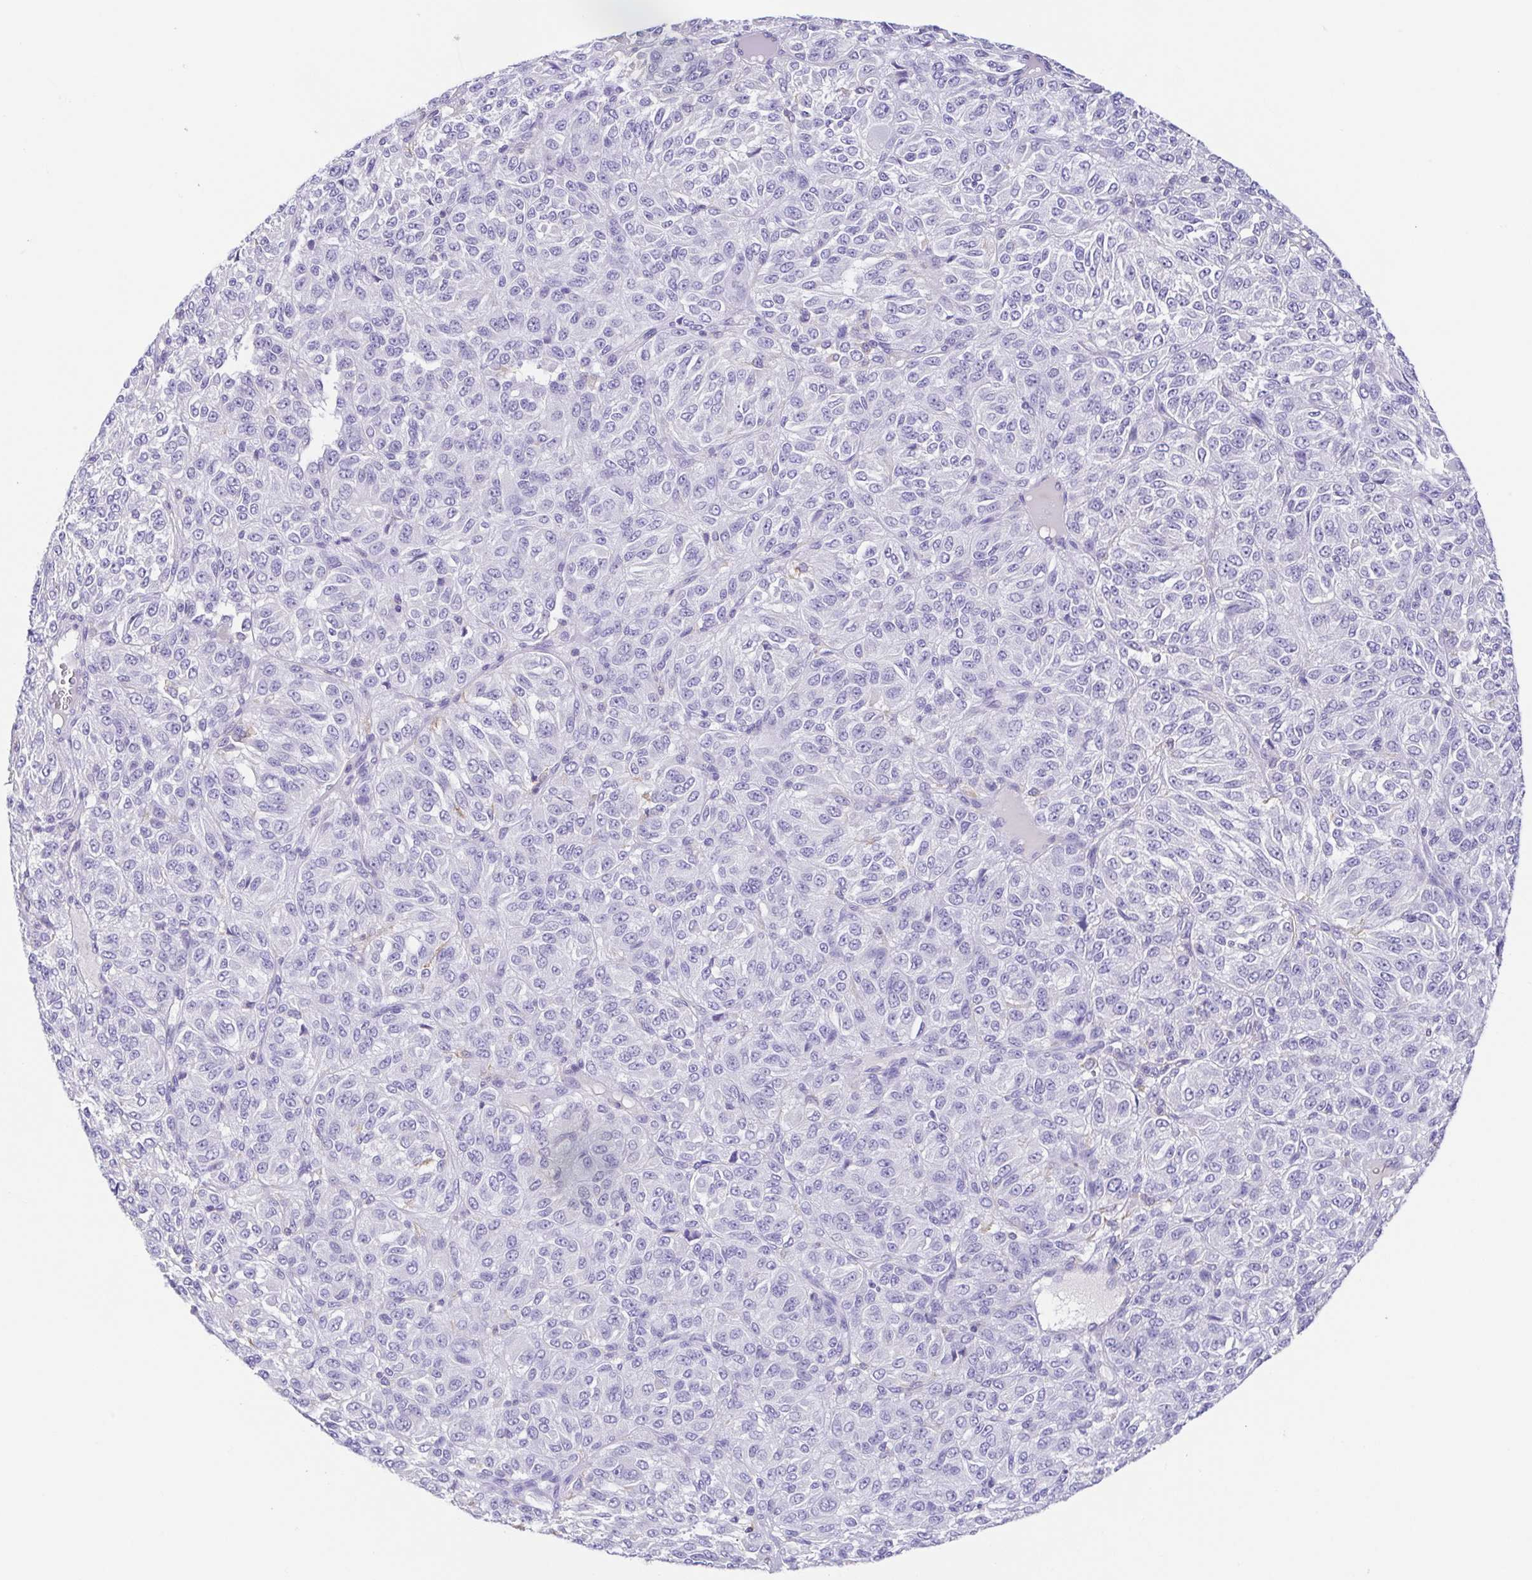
{"staining": {"intensity": "negative", "quantity": "none", "location": "none"}, "tissue": "melanoma", "cell_type": "Tumor cells", "image_type": "cancer", "snomed": [{"axis": "morphology", "description": "Malignant melanoma, Metastatic site"}, {"axis": "topography", "description": "Brain"}], "caption": "The immunohistochemistry (IHC) micrograph has no significant staining in tumor cells of melanoma tissue.", "gene": "ARPP21", "patient": {"sex": "female", "age": 56}}